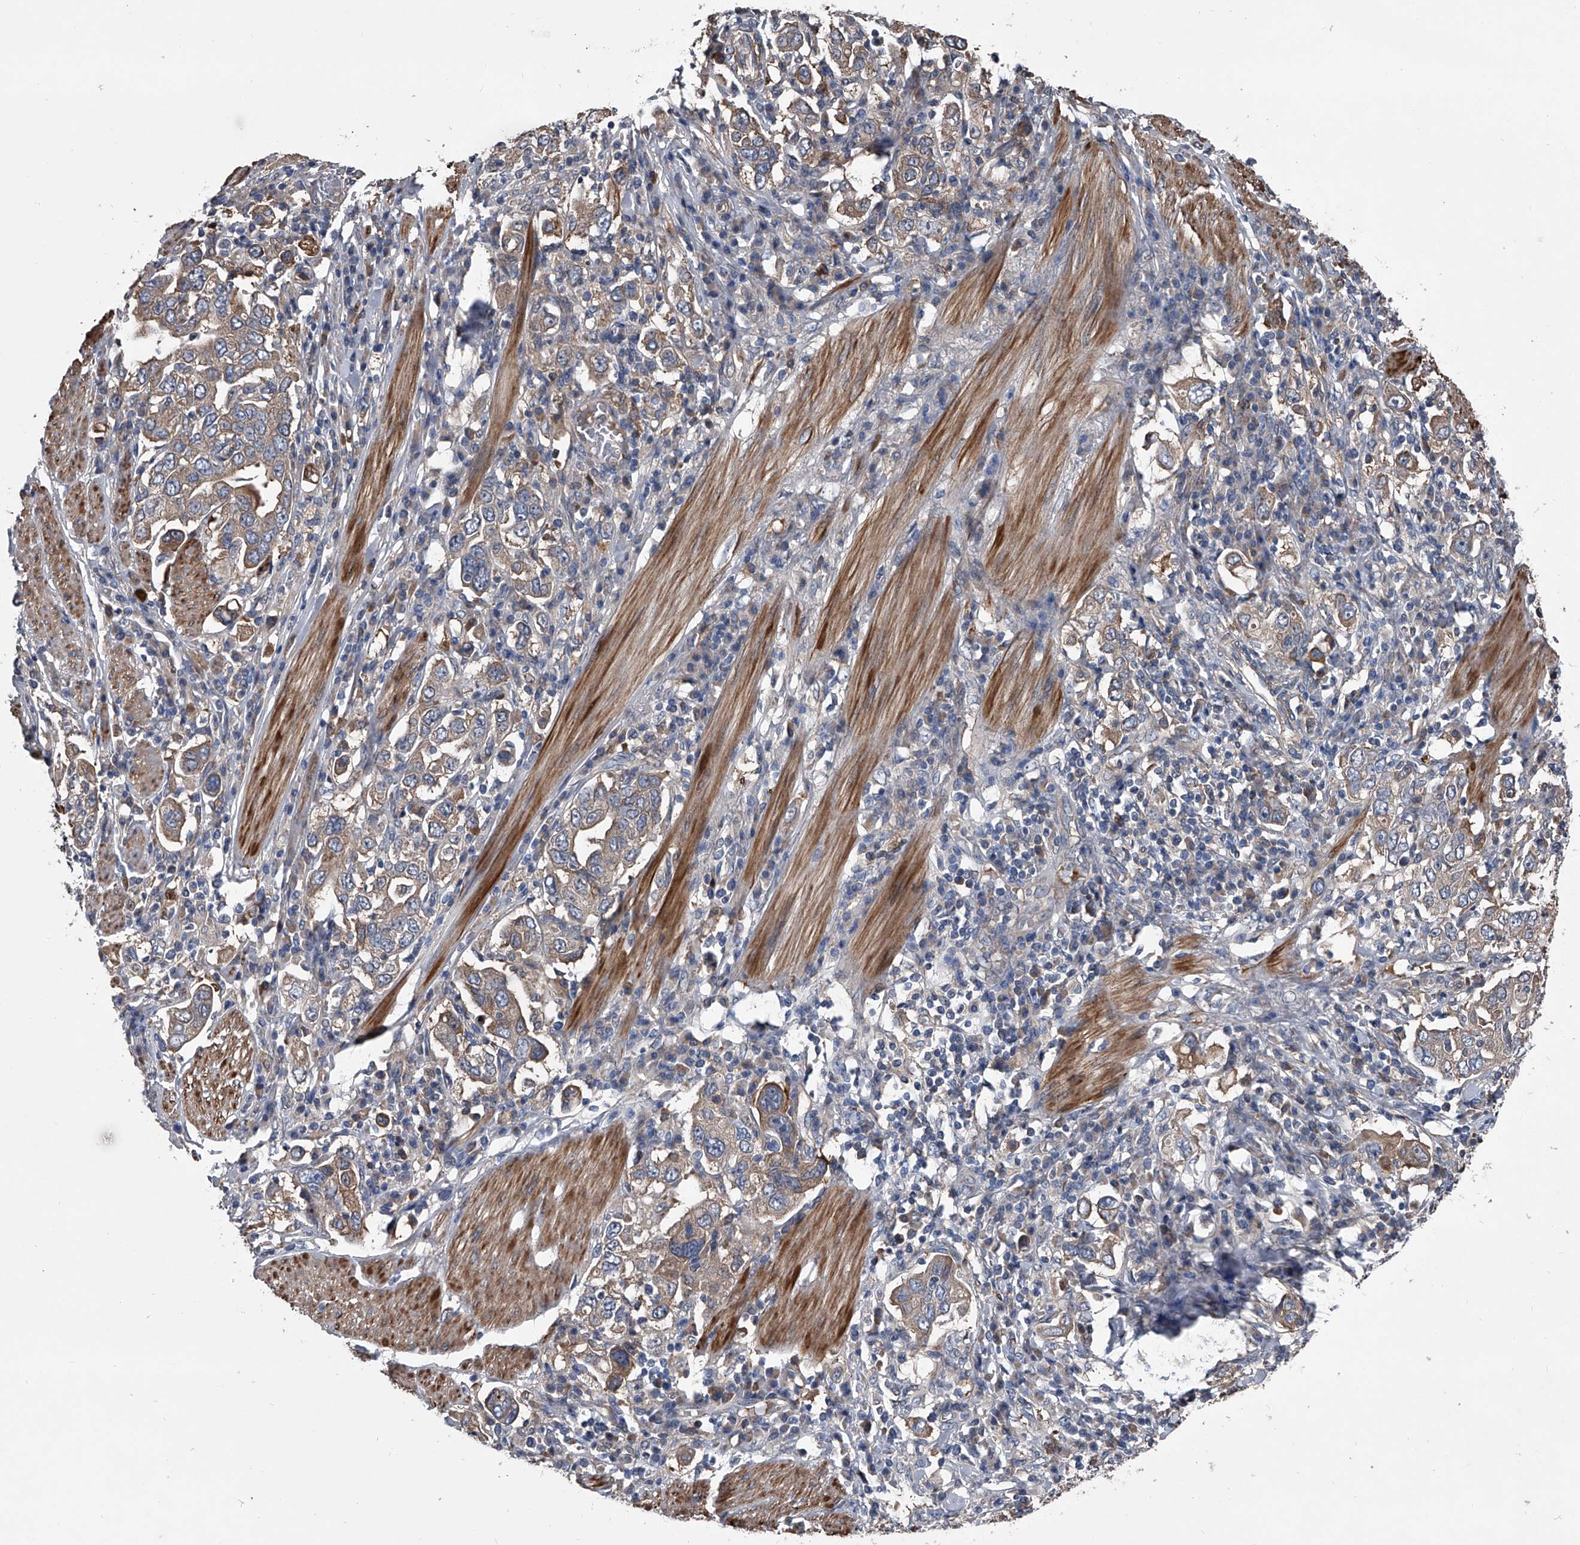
{"staining": {"intensity": "weak", "quantity": ">75%", "location": "cytoplasmic/membranous"}, "tissue": "stomach cancer", "cell_type": "Tumor cells", "image_type": "cancer", "snomed": [{"axis": "morphology", "description": "Adenocarcinoma, NOS"}, {"axis": "topography", "description": "Stomach, upper"}], "caption": "DAB immunohistochemical staining of human stomach cancer displays weak cytoplasmic/membranous protein positivity in approximately >75% of tumor cells.", "gene": "KIF13A", "patient": {"sex": "male", "age": 62}}